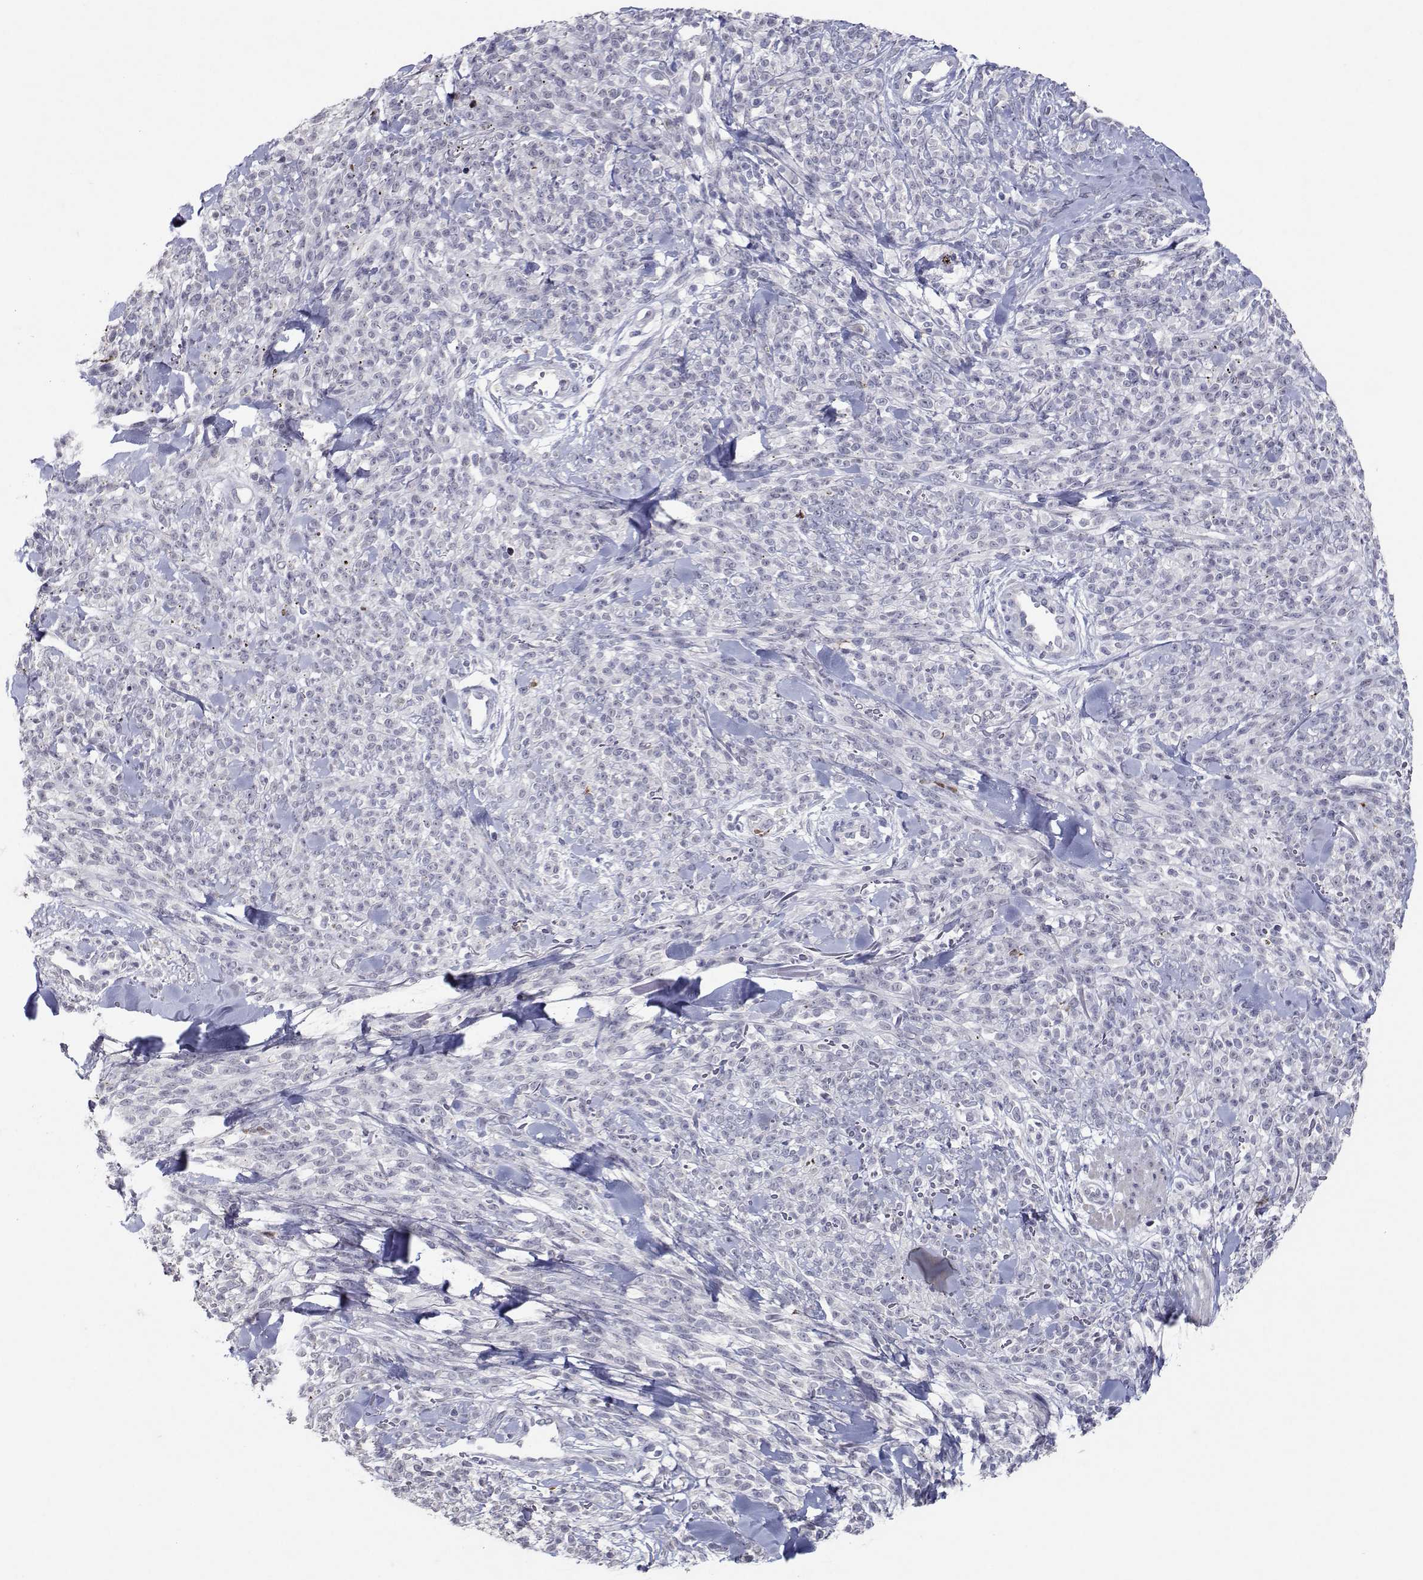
{"staining": {"intensity": "negative", "quantity": "none", "location": "none"}, "tissue": "melanoma", "cell_type": "Tumor cells", "image_type": "cancer", "snomed": [{"axis": "morphology", "description": "Malignant melanoma, NOS"}, {"axis": "topography", "description": "Skin"}, {"axis": "topography", "description": "Skin of trunk"}], "caption": "DAB immunohistochemical staining of melanoma reveals no significant positivity in tumor cells. Nuclei are stained in blue.", "gene": "RBPJL", "patient": {"sex": "male", "age": 74}}